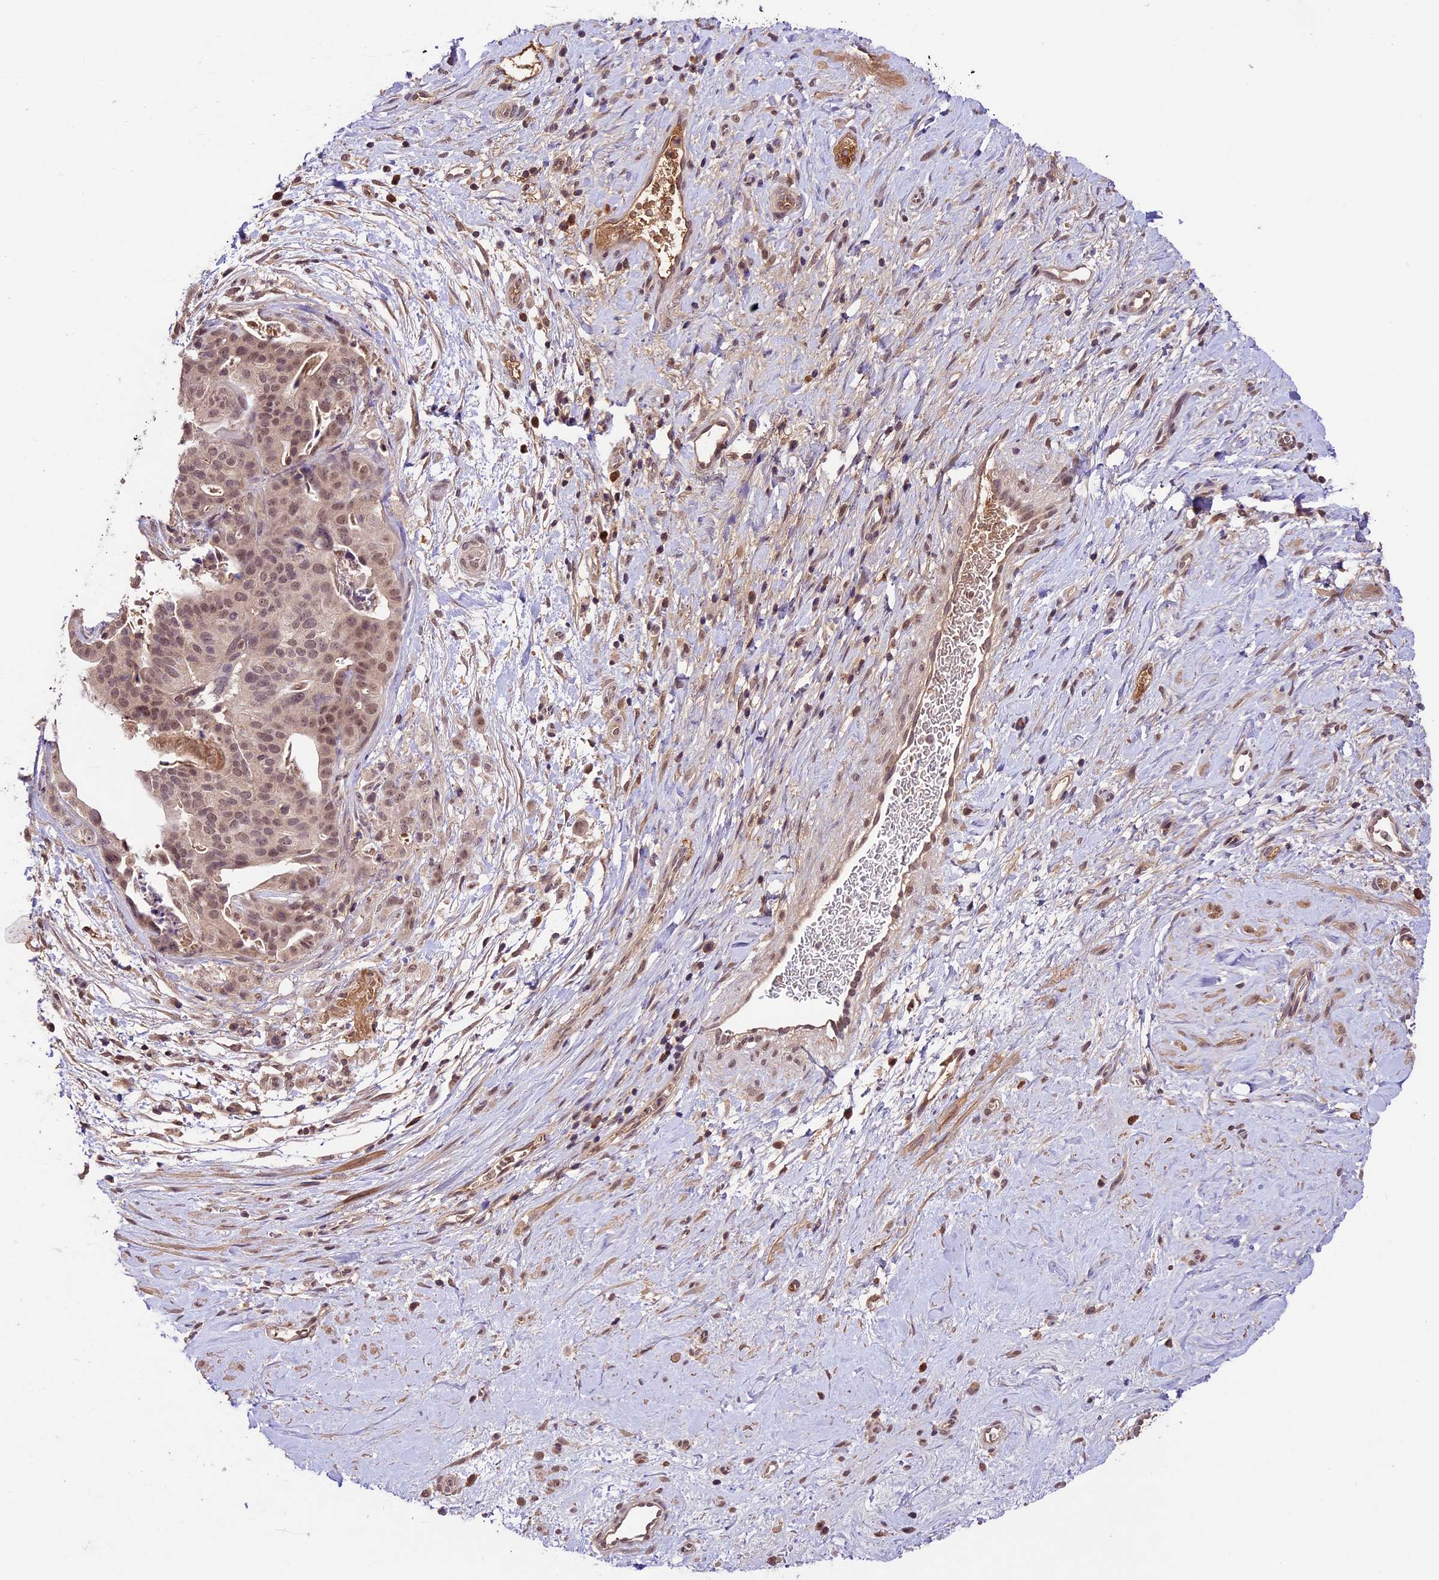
{"staining": {"intensity": "weak", "quantity": ">75%", "location": "nuclear"}, "tissue": "stomach cancer", "cell_type": "Tumor cells", "image_type": "cancer", "snomed": [{"axis": "morphology", "description": "Adenocarcinoma, NOS"}, {"axis": "topography", "description": "Stomach"}], "caption": "Immunohistochemical staining of human stomach cancer shows low levels of weak nuclear positivity in approximately >75% of tumor cells.", "gene": "ATP10A", "patient": {"sex": "male", "age": 48}}